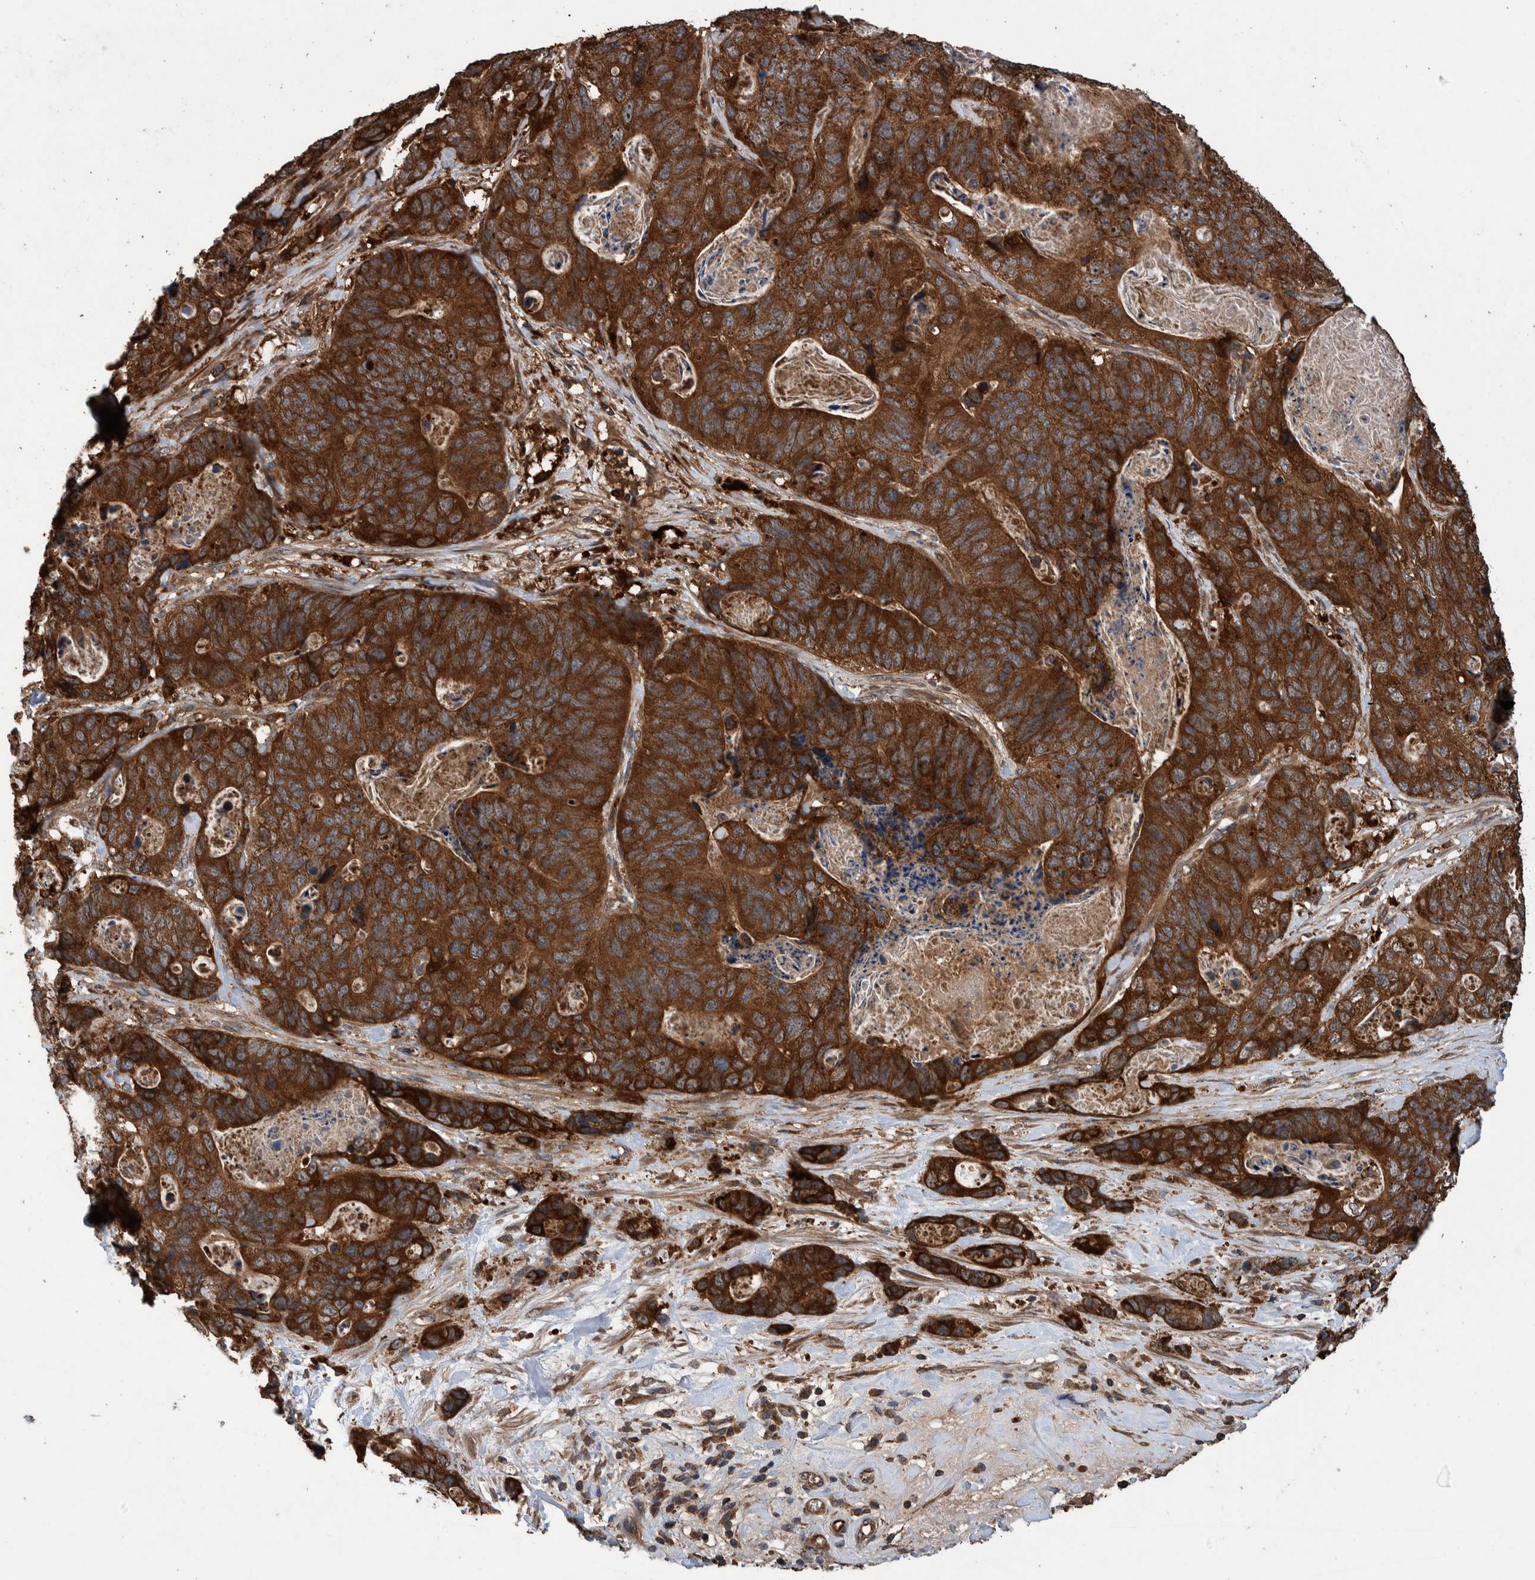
{"staining": {"intensity": "strong", "quantity": ">75%", "location": "cytoplasmic/membranous"}, "tissue": "stomach cancer", "cell_type": "Tumor cells", "image_type": "cancer", "snomed": [{"axis": "morphology", "description": "Normal tissue, NOS"}, {"axis": "morphology", "description": "Adenocarcinoma, NOS"}, {"axis": "topography", "description": "Stomach"}], "caption": "IHC of stomach cancer demonstrates high levels of strong cytoplasmic/membranous expression in approximately >75% of tumor cells.", "gene": "TRIM16", "patient": {"sex": "female", "age": 89}}